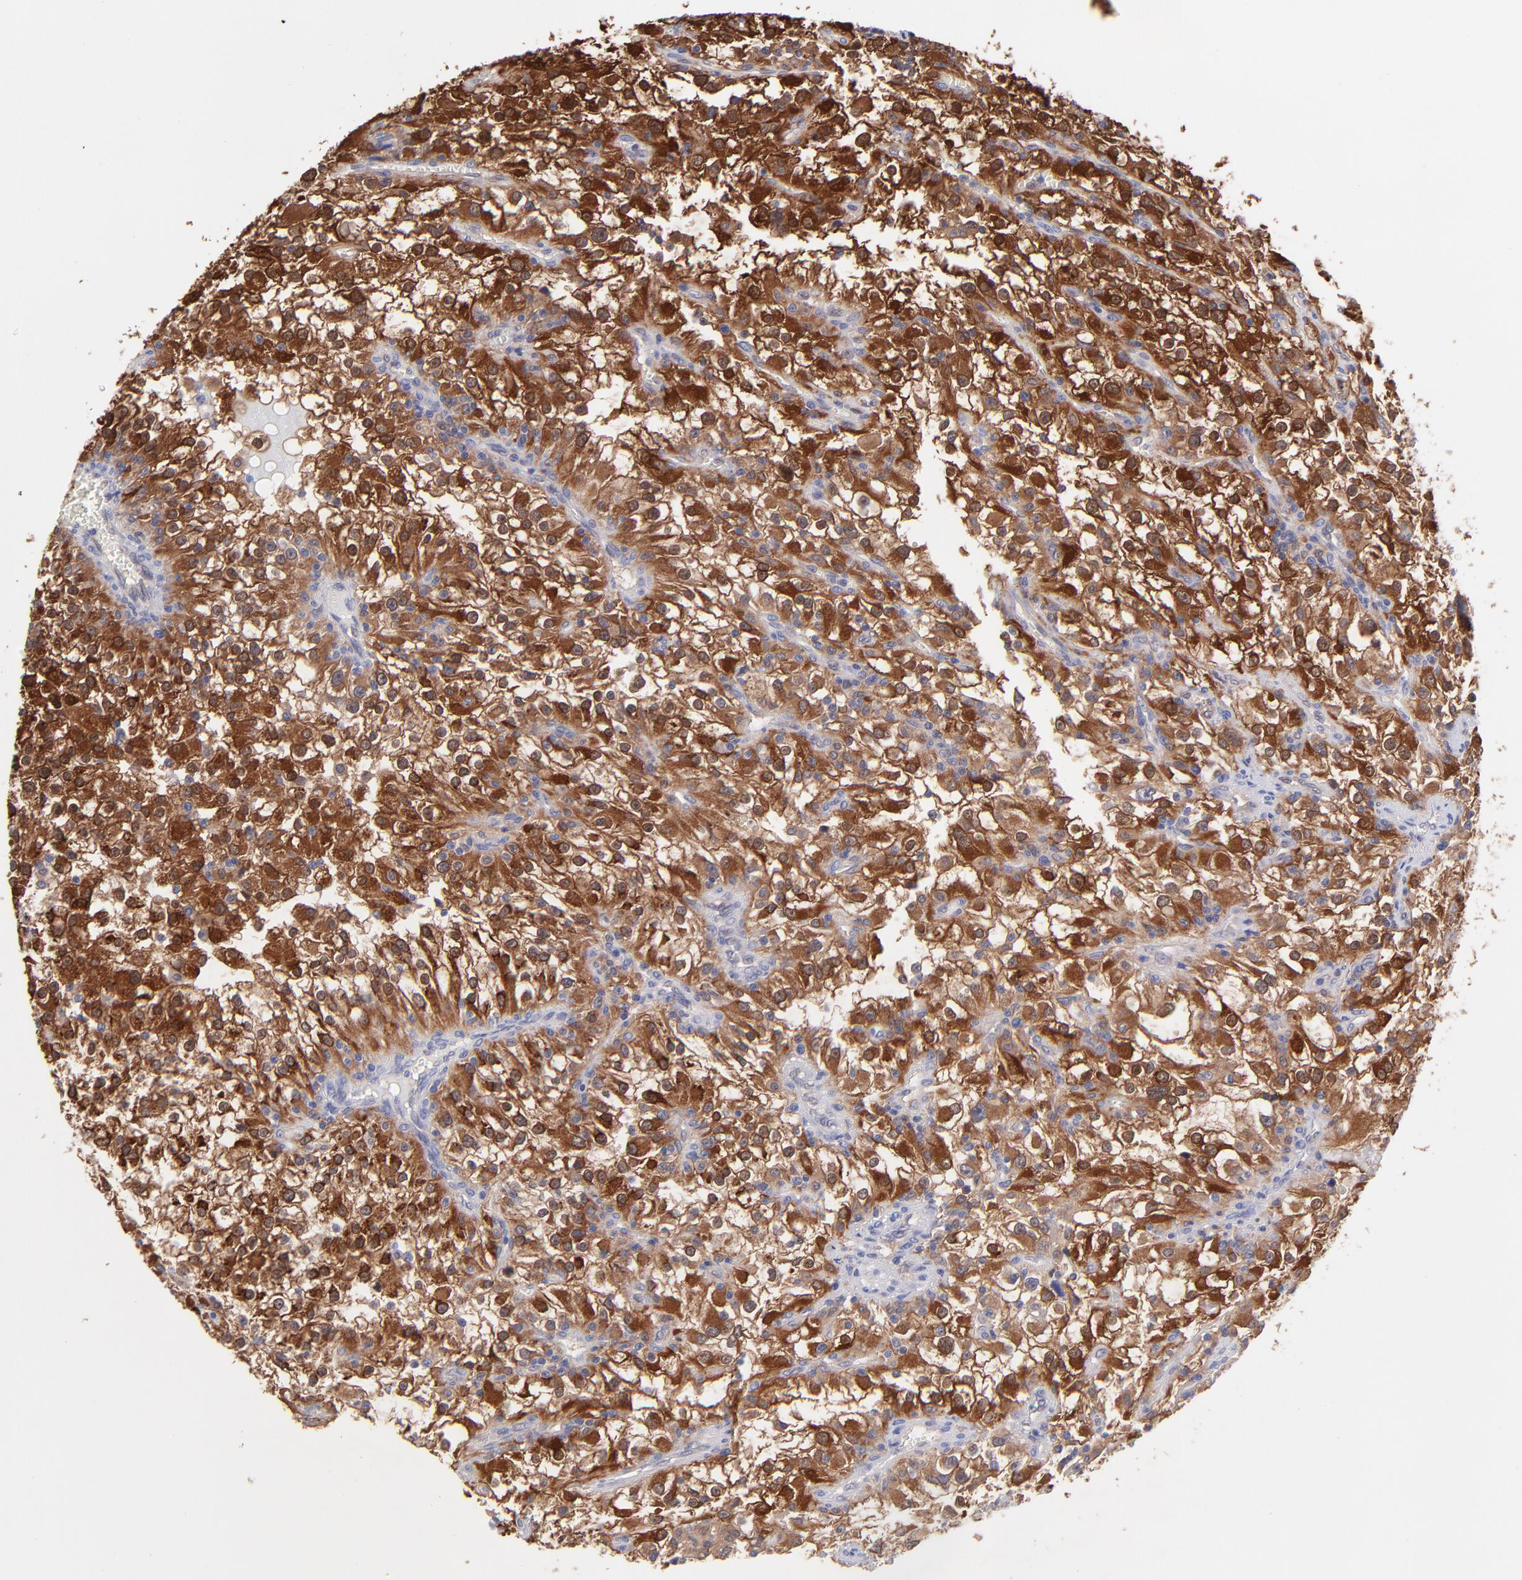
{"staining": {"intensity": "strong", "quantity": ">75%", "location": "cytoplasmic/membranous"}, "tissue": "renal cancer", "cell_type": "Tumor cells", "image_type": "cancer", "snomed": [{"axis": "morphology", "description": "Adenocarcinoma, NOS"}, {"axis": "topography", "description": "Kidney"}], "caption": "Renal cancer (adenocarcinoma) tissue displays strong cytoplasmic/membranous expression in approximately >75% of tumor cells", "gene": "HYAL1", "patient": {"sex": "female", "age": 52}}